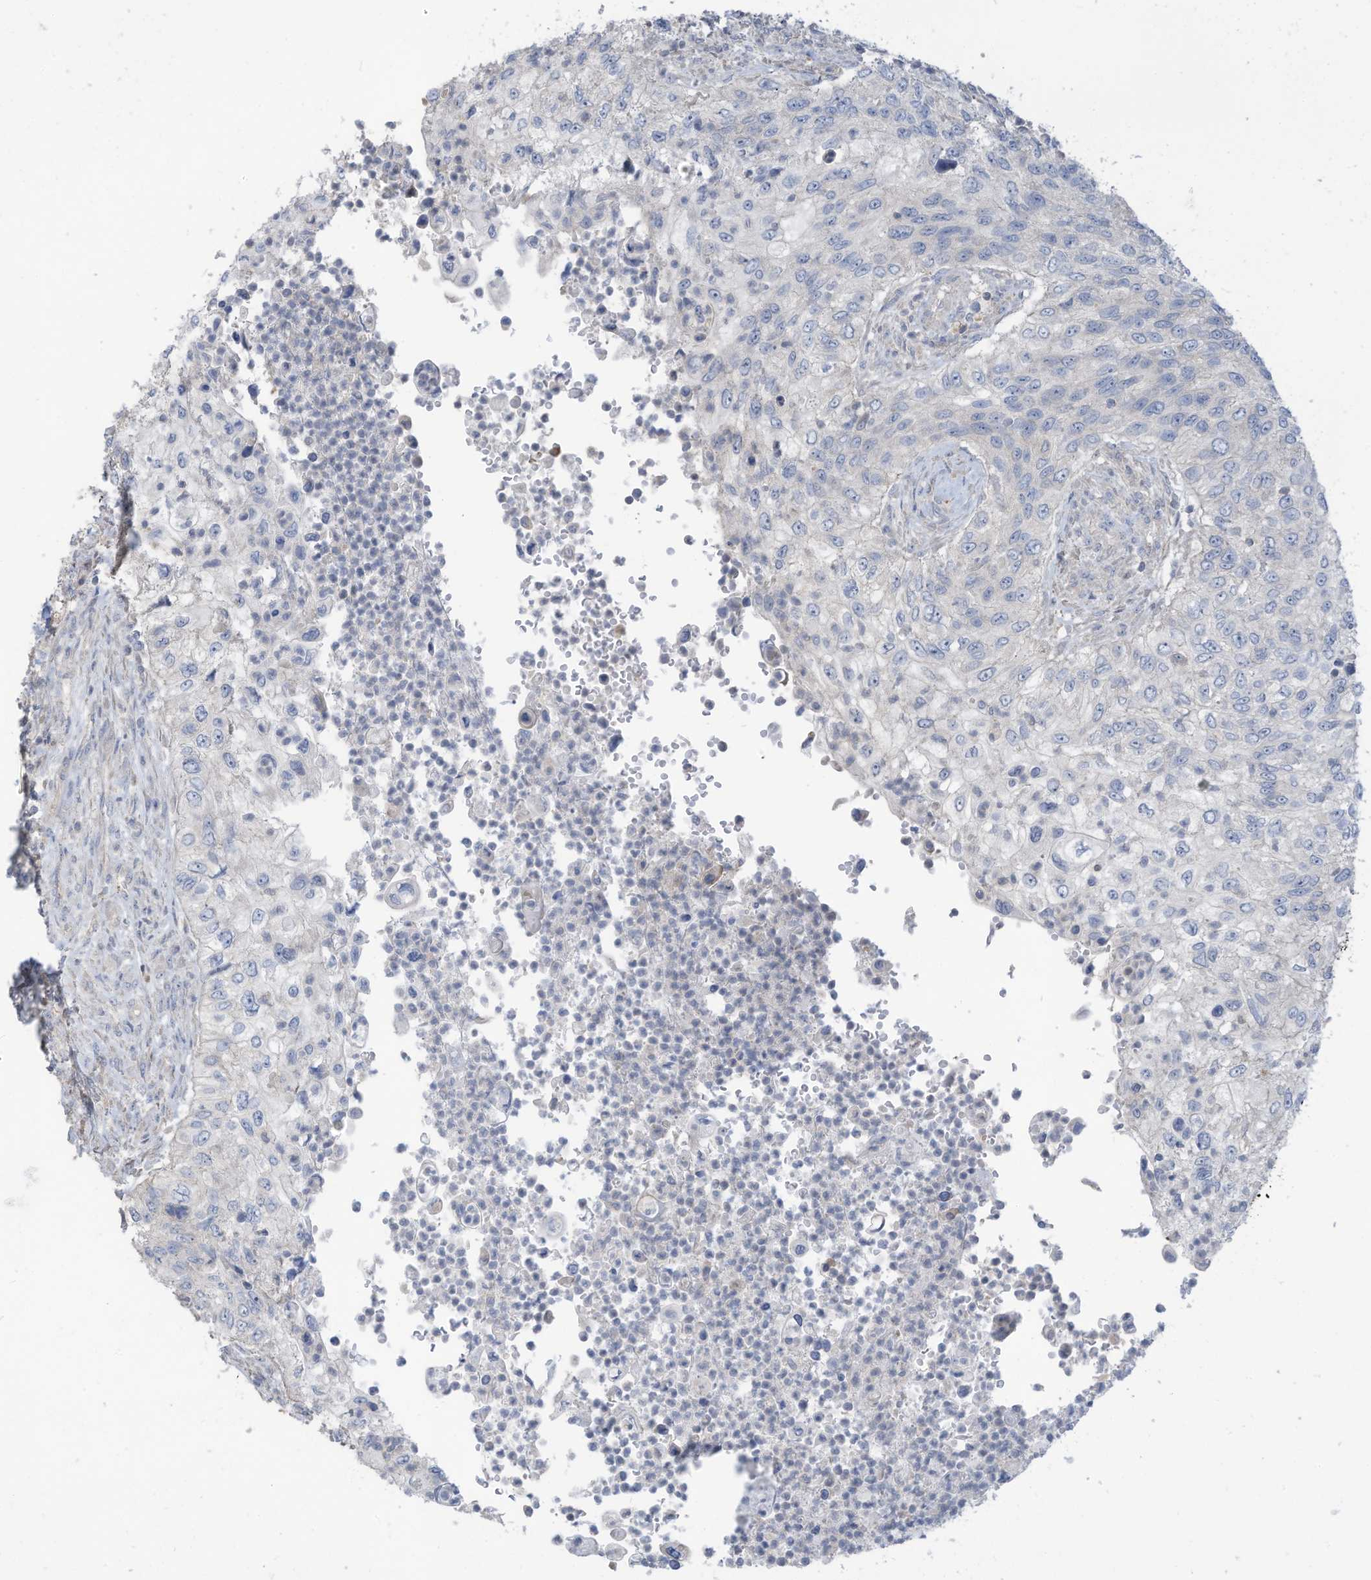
{"staining": {"intensity": "negative", "quantity": "none", "location": "none"}, "tissue": "urothelial cancer", "cell_type": "Tumor cells", "image_type": "cancer", "snomed": [{"axis": "morphology", "description": "Urothelial carcinoma, High grade"}, {"axis": "topography", "description": "Urinary bladder"}], "caption": "DAB immunohistochemical staining of human urothelial carcinoma (high-grade) shows no significant positivity in tumor cells.", "gene": "GTPBP2", "patient": {"sex": "female", "age": 60}}